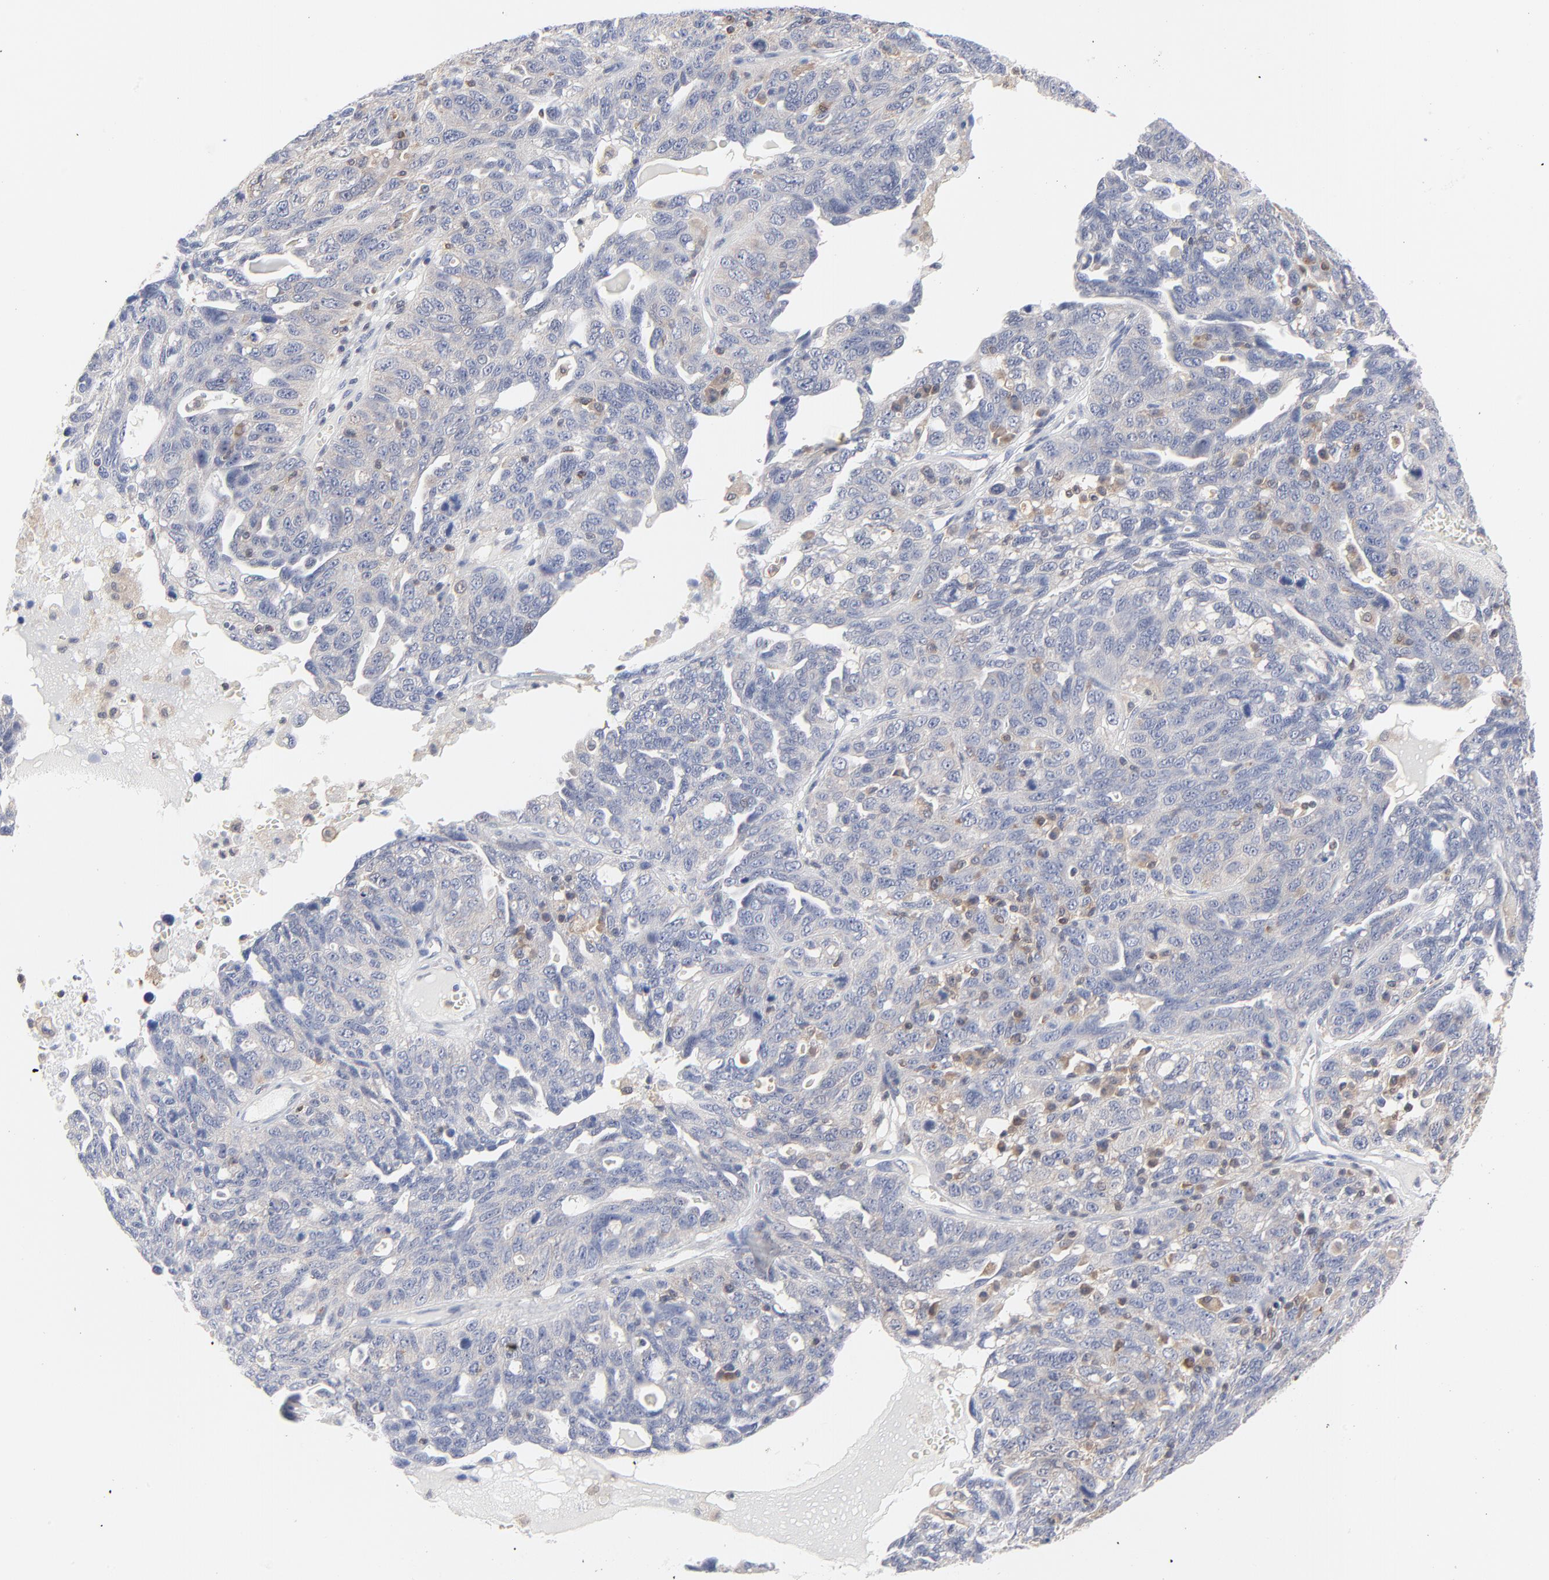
{"staining": {"intensity": "weak", "quantity": "<25%", "location": "cytoplasmic/membranous"}, "tissue": "ovarian cancer", "cell_type": "Tumor cells", "image_type": "cancer", "snomed": [{"axis": "morphology", "description": "Cystadenocarcinoma, serous, NOS"}, {"axis": "topography", "description": "Ovary"}], "caption": "This is an immunohistochemistry histopathology image of ovarian cancer. There is no expression in tumor cells.", "gene": "CAB39L", "patient": {"sex": "female", "age": 71}}